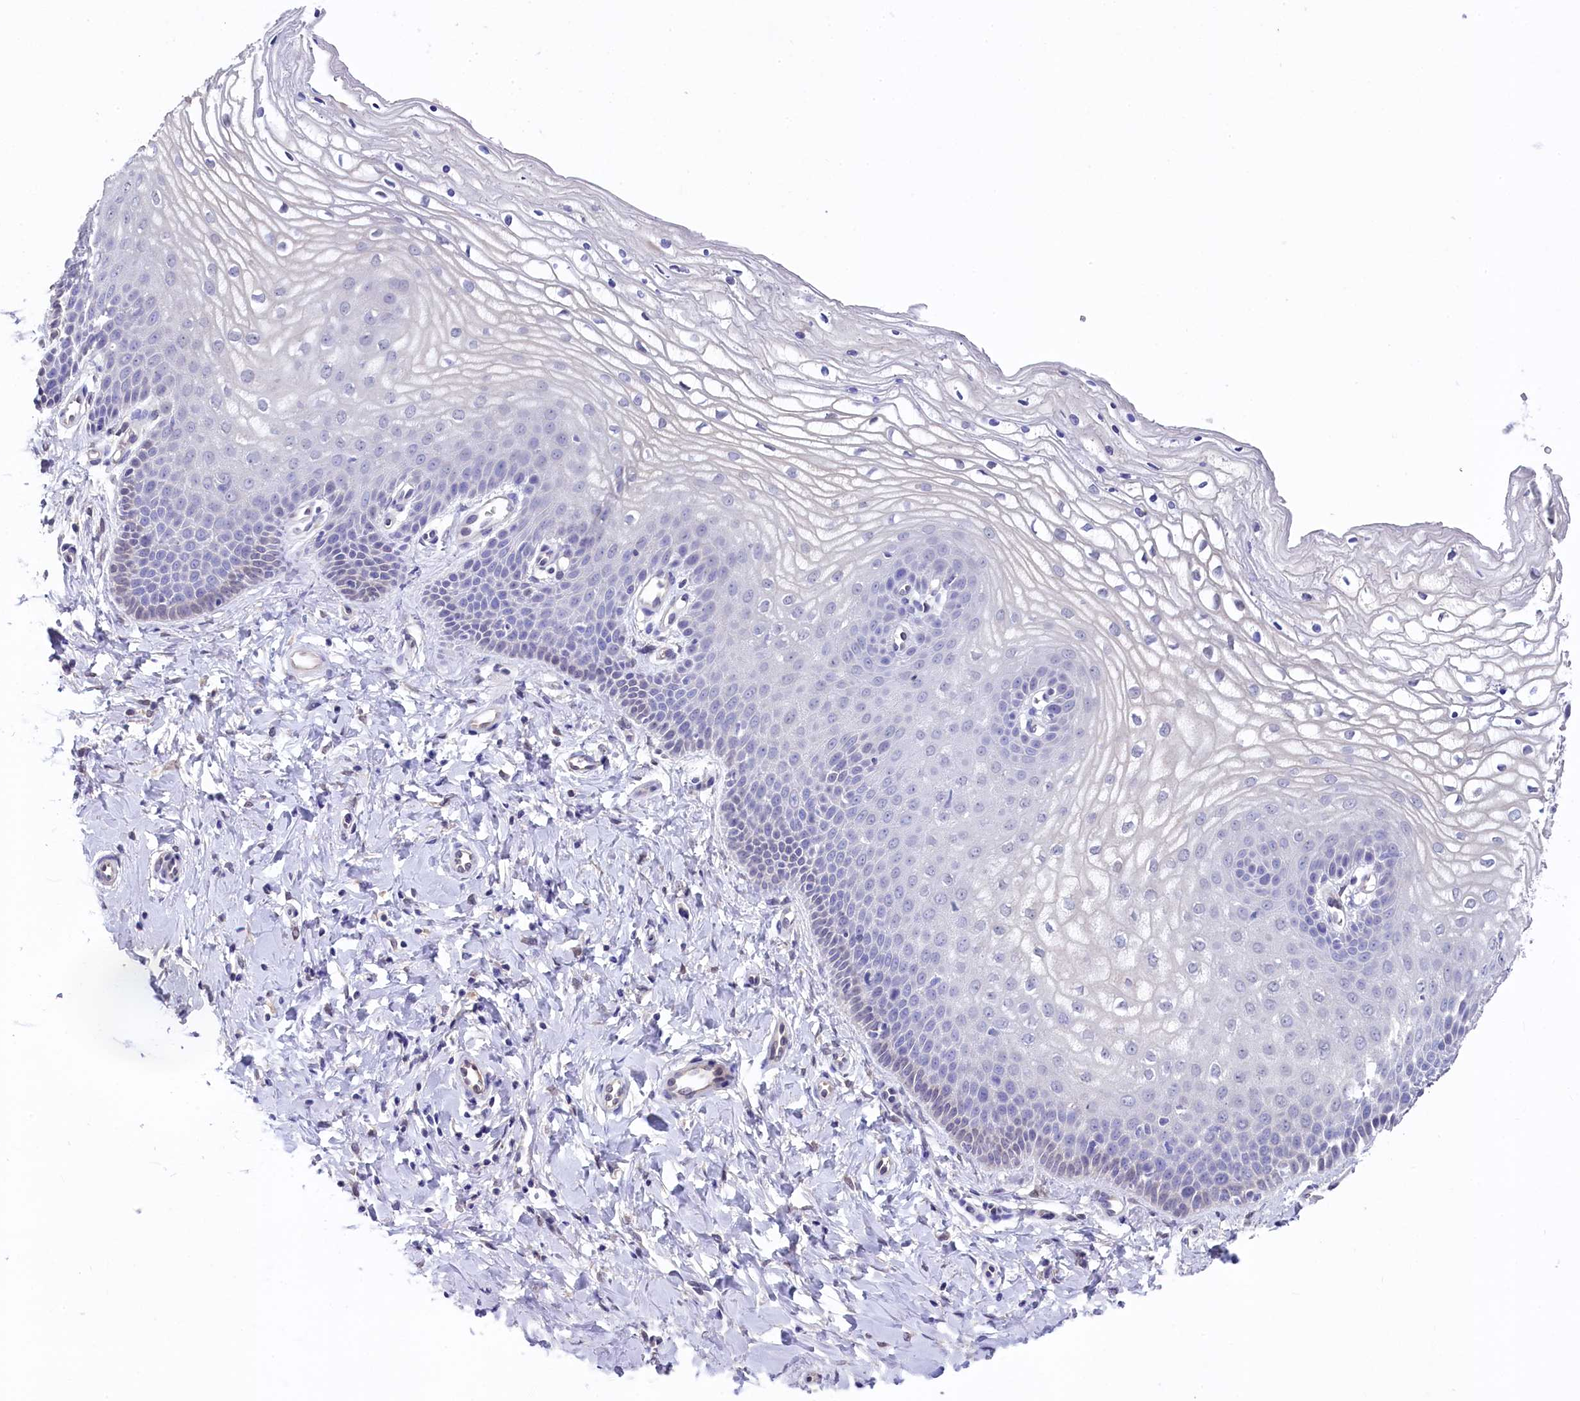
{"staining": {"intensity": "negative", "quantity": "none", "location": "none"}, "tissue": "vagina", "cell_type": "Squamous epithelial cells", "image_type": "normal", "snomed": [{"axis": "morphology", "description": "Normal tissue, NOS"}, {"axis": "topography", "description": "Vagina"}], "caption": "Vagina stained for a protein using IHC exhibits no staining squamous epithelial cells.", "gene": "C11orf54", "patient": {"sex": "female", "age": 68}}